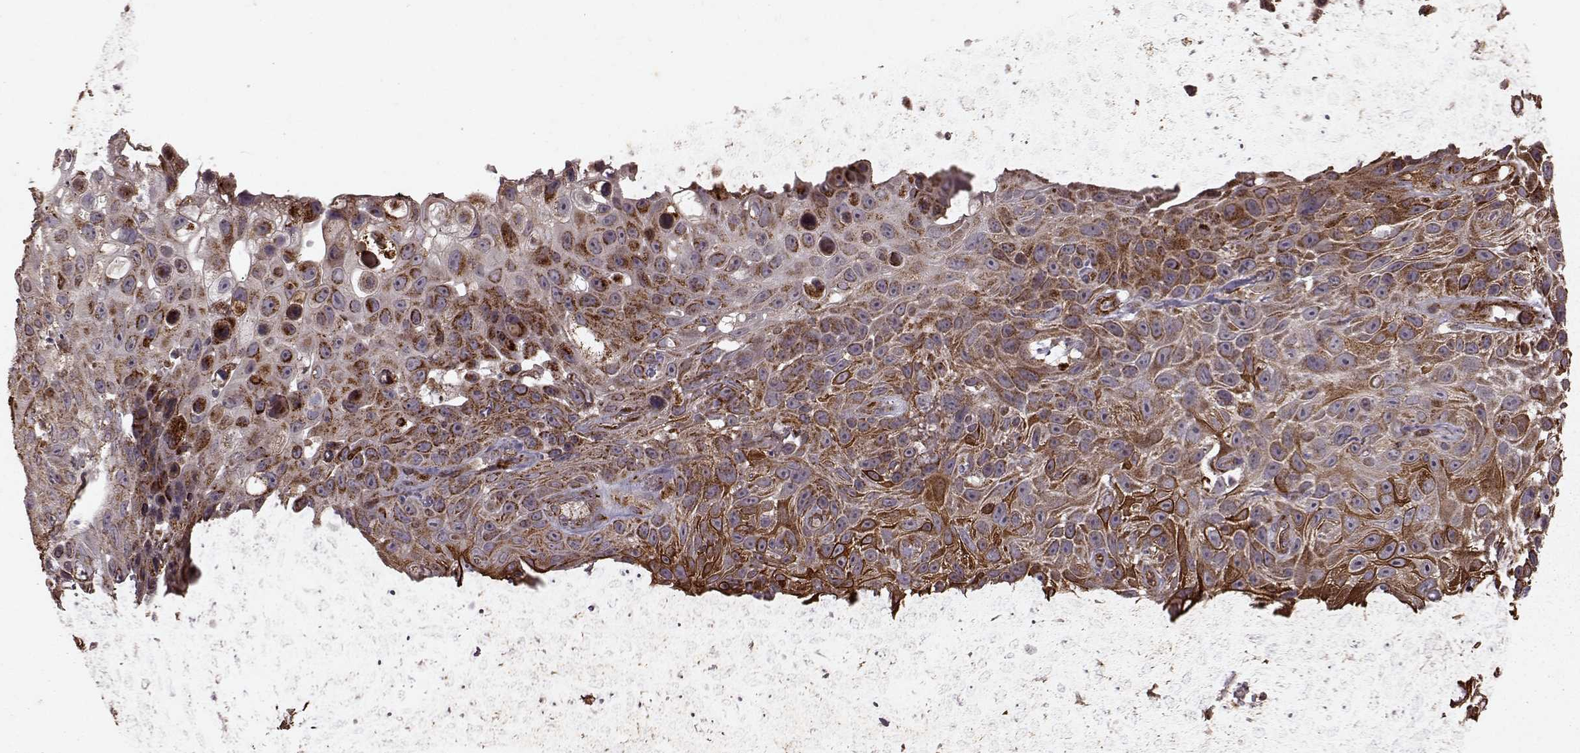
{"staining": {"intensity": "moderate", "quantity": ">75%", "location": "cytoplasmic/membranous"}, "tissue": "skin cancer", "cell_type": "Tumor cells", "image_type": "cancer", "snomed": [{"axis": "morphology", "description": "Squamous cell carcinoma, NOS"}, {"axis": "topography", "description": "Skin"}], "caption": "A photomicrograph showing moderate cytoplasmic/membranous expression in about >75% of tumor cells in skin cancer, as visualized by brown immunohistochemical staining.", "gene": "FXN", "patient": {"sex": "male", "age": 82}}